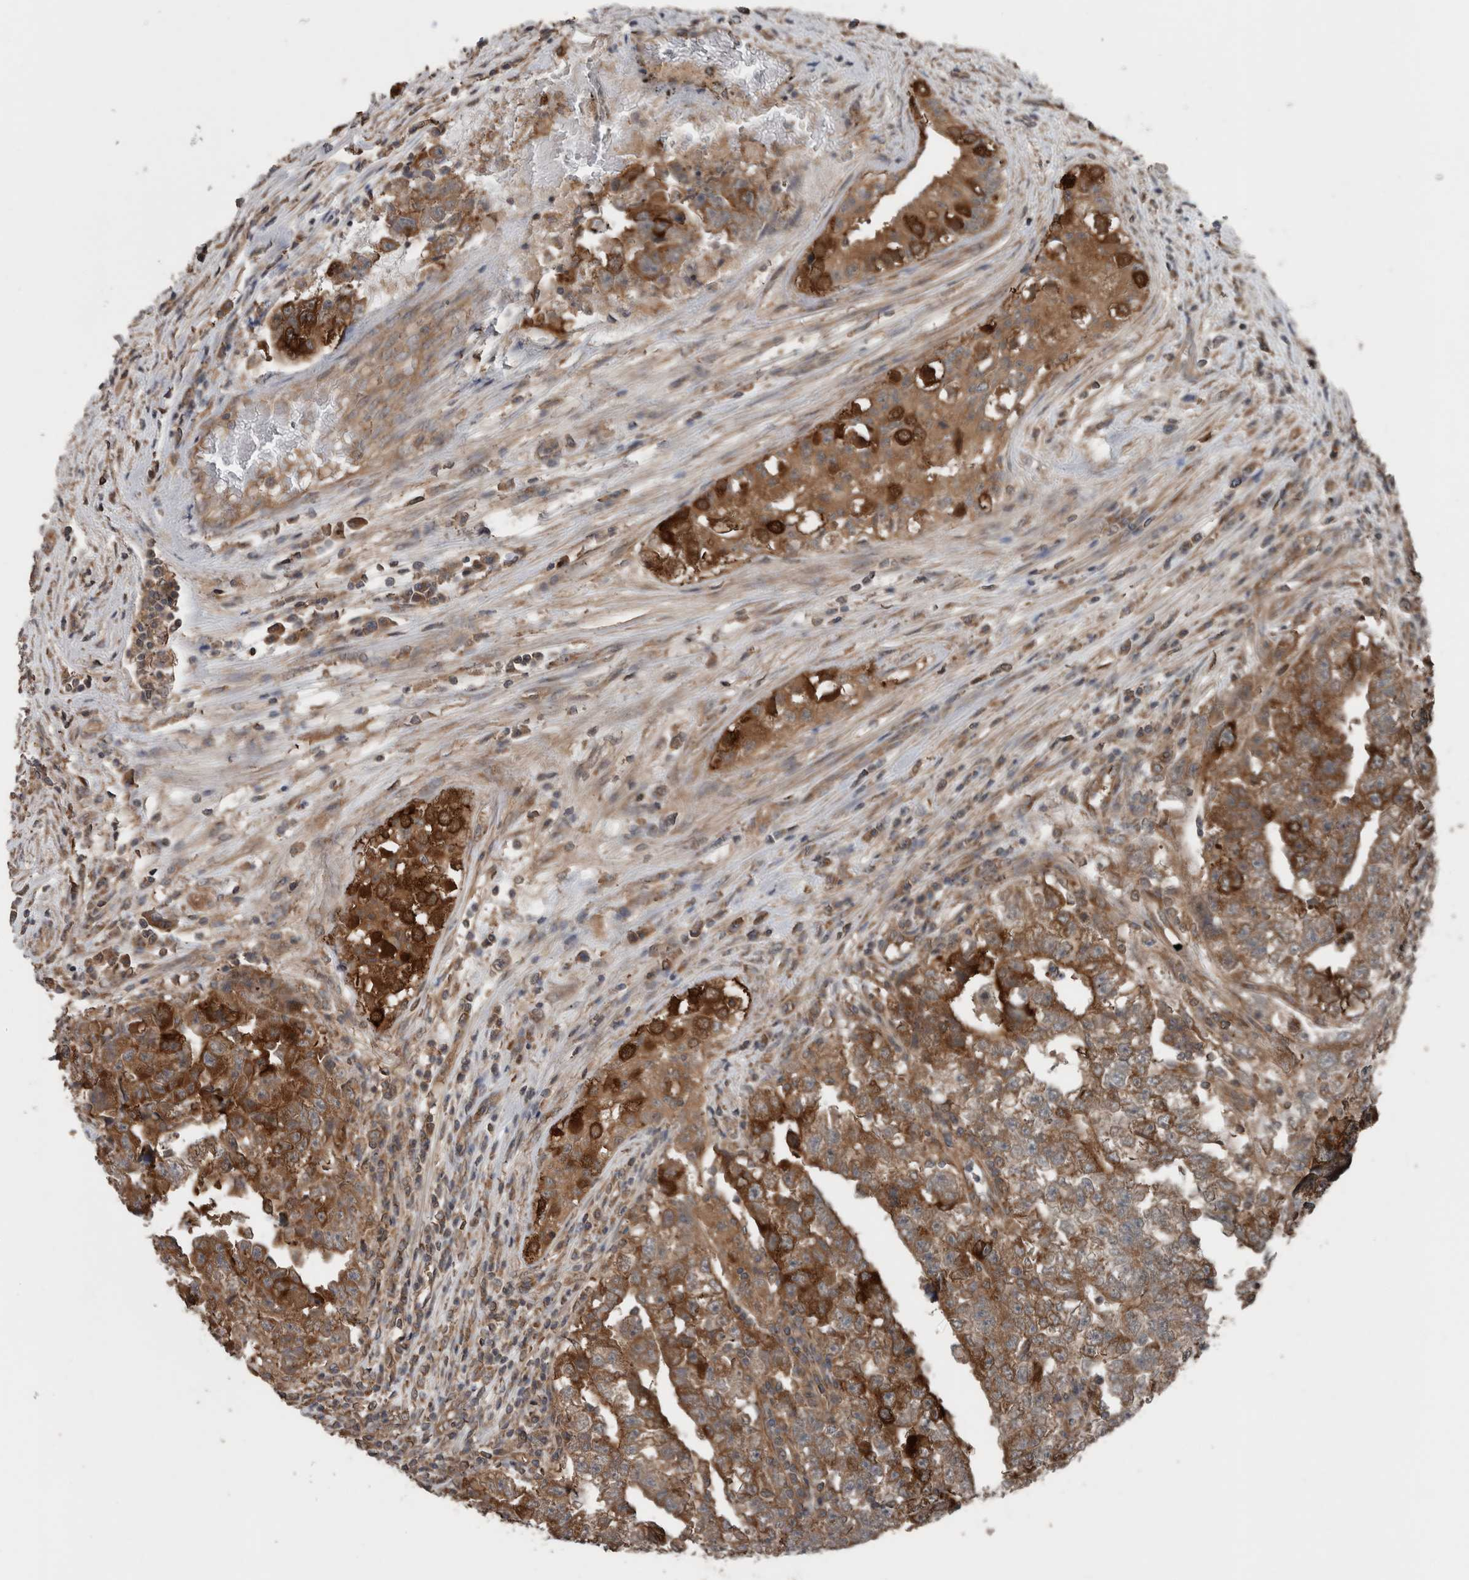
{"staining": {"intensity": "moderate", "quantity": ">75%", "location": "cytoplasmic/membranous"}, "tissue": "testis cancer", "cell_type": "Tumor cells", "image_type": "cancer", "snomed": [{"axis": "morphology", "description": "Carcinoma, Embryonal, NOS"}, {"axis": "topography", "description": "Testis"}], "caption": "A photomicrograph showing moderate cytoplasmic/membranous positivity in approximately >75% of tumor cells in testis cancer (embryonal carcinoma), as visualized by brown immunohistochemical staining.", "gene": "RIOK3", "patient": {"sex": "male", "age": 25}}